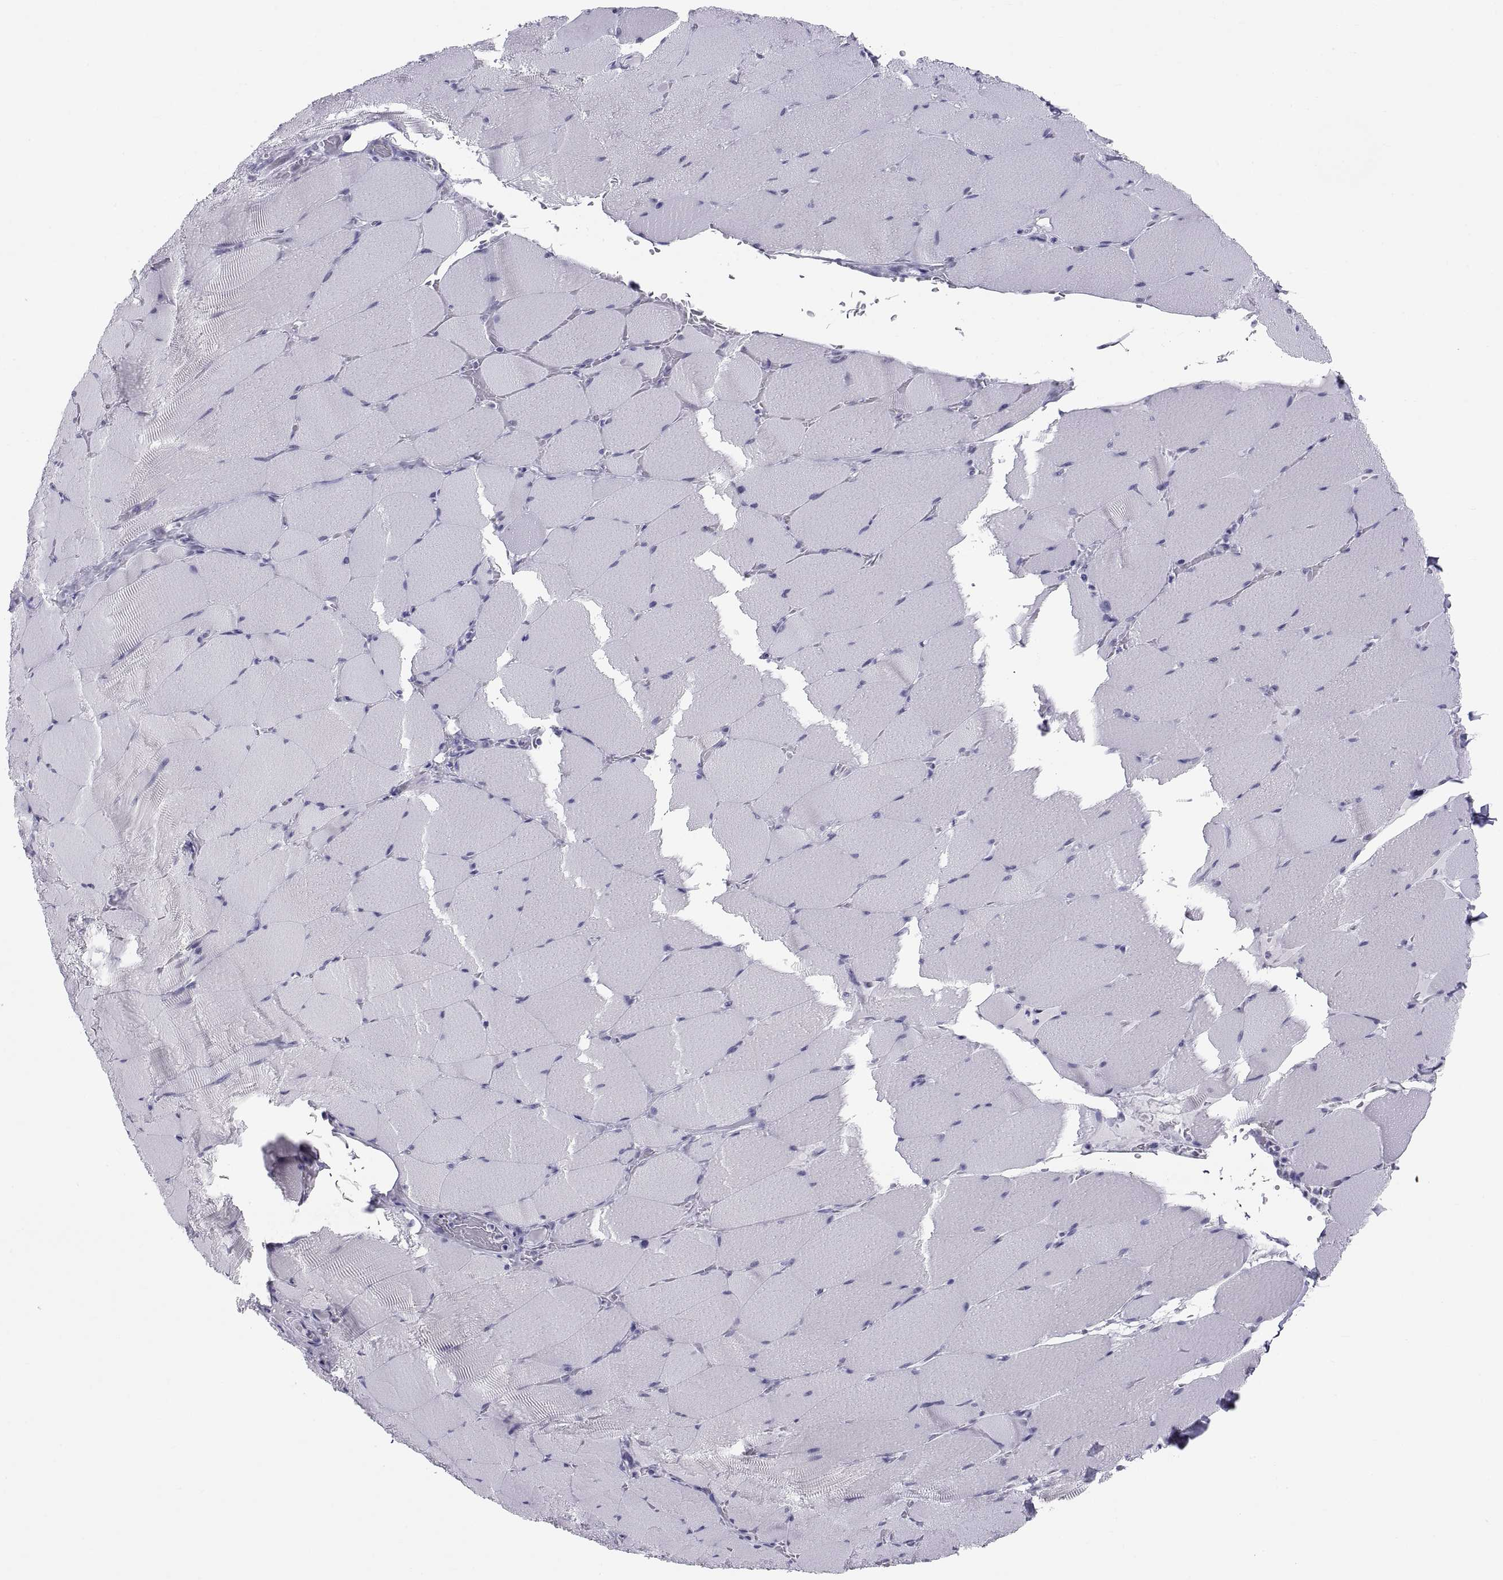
{"staining": {"intensity": "negative", "quantity": "none", "location": "none"}, "tissue": "skeletal muscle", "cell_type": "Myocytes", "image_type": "normal", "snomed": [{"axis": "morphology", "description": "Normal tissue, NOS"}, {"axis": "topography", "description": "Skeletal muscle"}], "caption": "Immunohistochemical staining of benign skeletal muscle reveals no significant staining in myocytes. (DAB (3,3'-diaminobenzidine) IHC, high magnification).", "gene": "NEUROD6", "patient": {"sex": "male", "age": 56}}